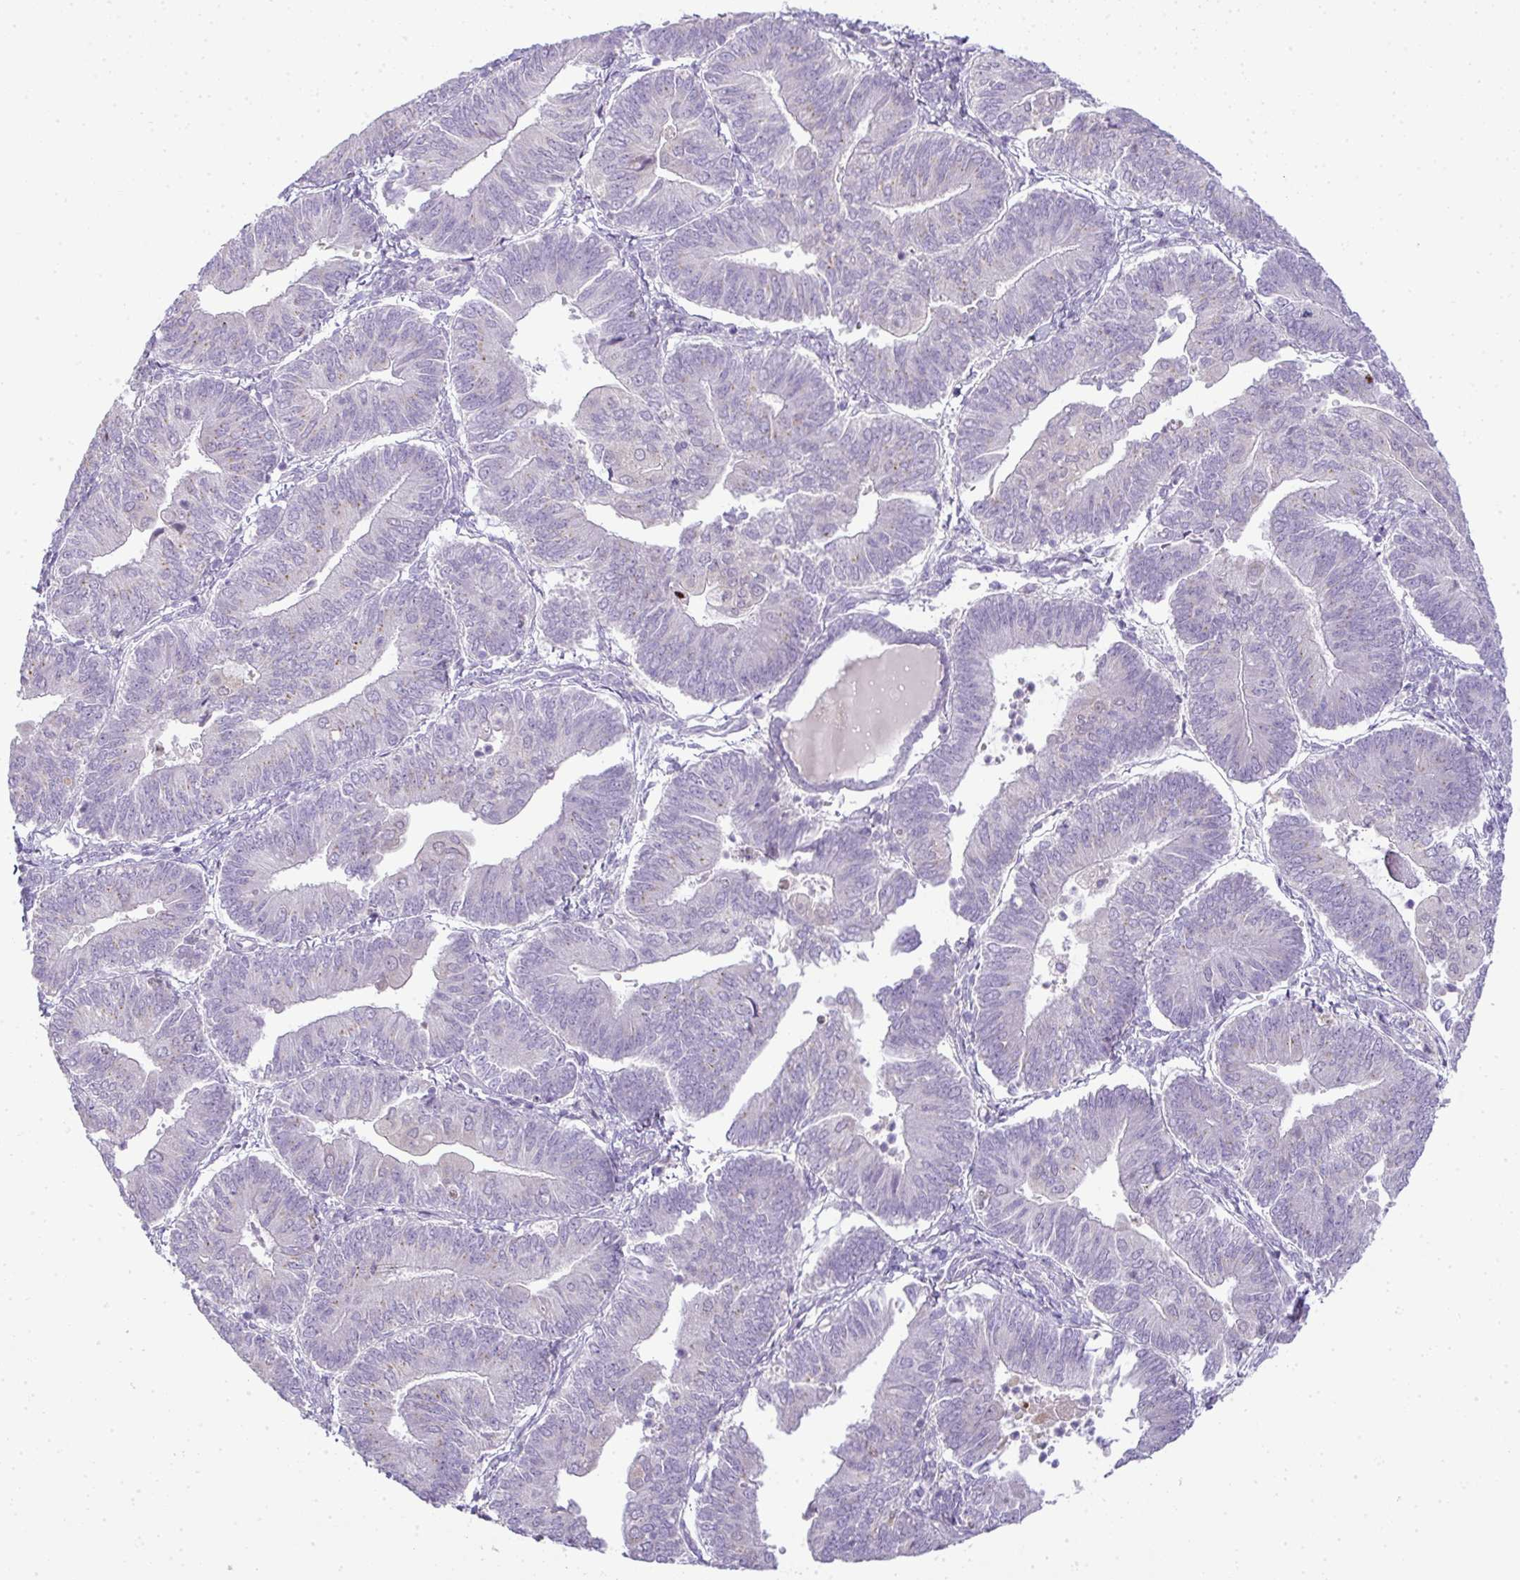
{"staining": {"intensity": "negative", "quantity": "none", "location": "none"}, "tissue": "endometrial cancer", "cell_type": "Tumor cells", "image_type": "cancer", "snomed": [{"axis": "morphology", "description": "Adenocarcinoma, NOS"}, {"axis": "topography", "description": "Endometrium"}], "caption": "This is an immunohistochemistry image of endometrial adenocarcinoma. There is no expression in tumor cells.", "gene": "CMPK1", "patient": {"sex": "female", "age": 65}}